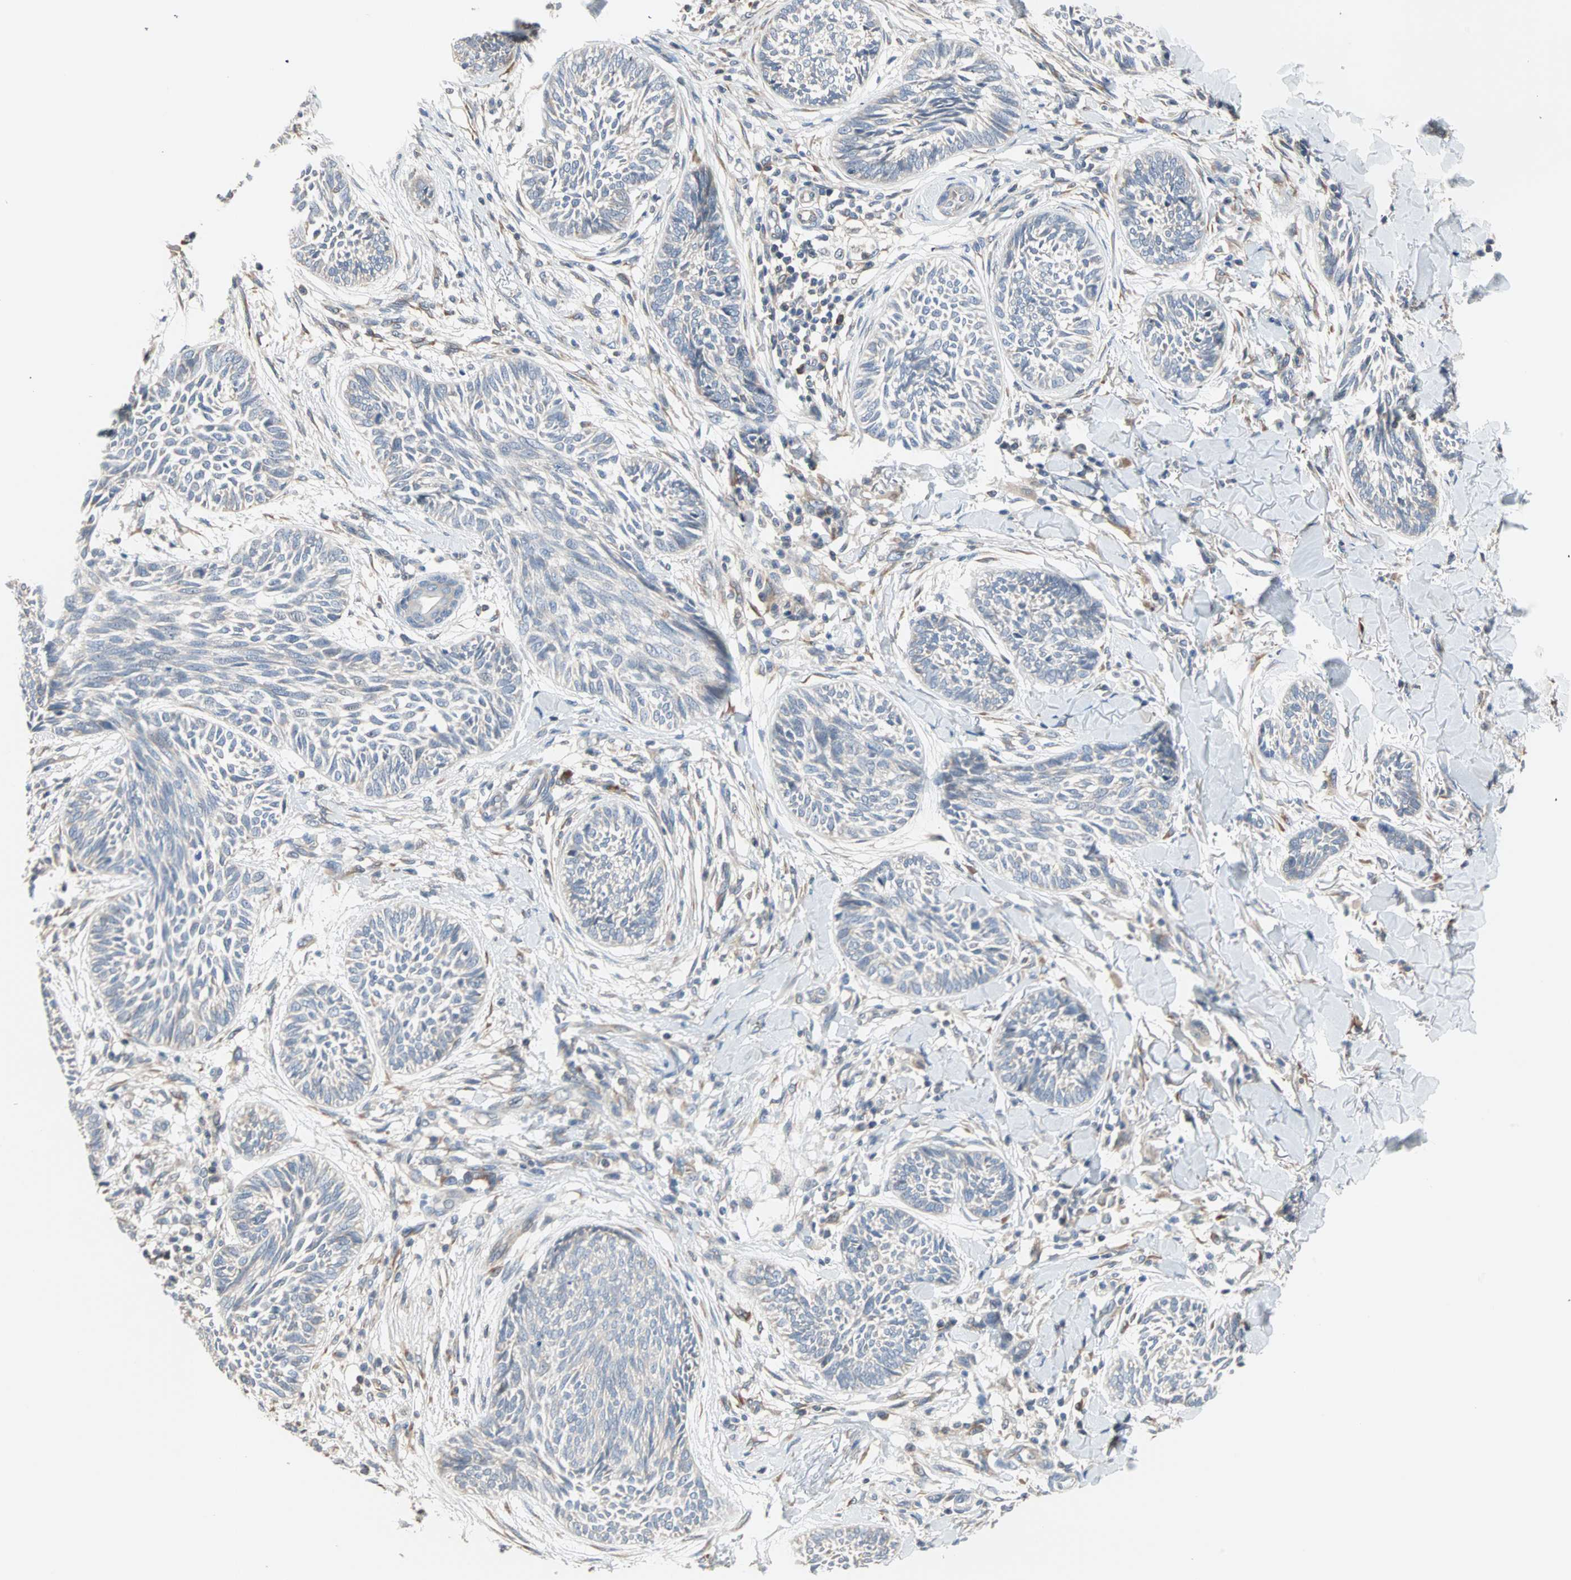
{"staining": {"intensity": "negative", "quantity": "none", "location": "none"}, "tissue": "skin cancer", "cell_type": "Tumor cells", "image_type": "cancer", "snomed": [{"axis": "morphology", "description": "Papilloma, NOS"}, {"axis": "morphology", "description": "Basal cell carcinoma"}, {"axis": "topography", "description": "Skin"}], "caption": "Immunohistochemical staining of human skin cancer (basal cell carcinoma) shows no significant positivity in tumor cells.", "gene": "SAR1A", "patient": {"sex": "male", "age": 87}}